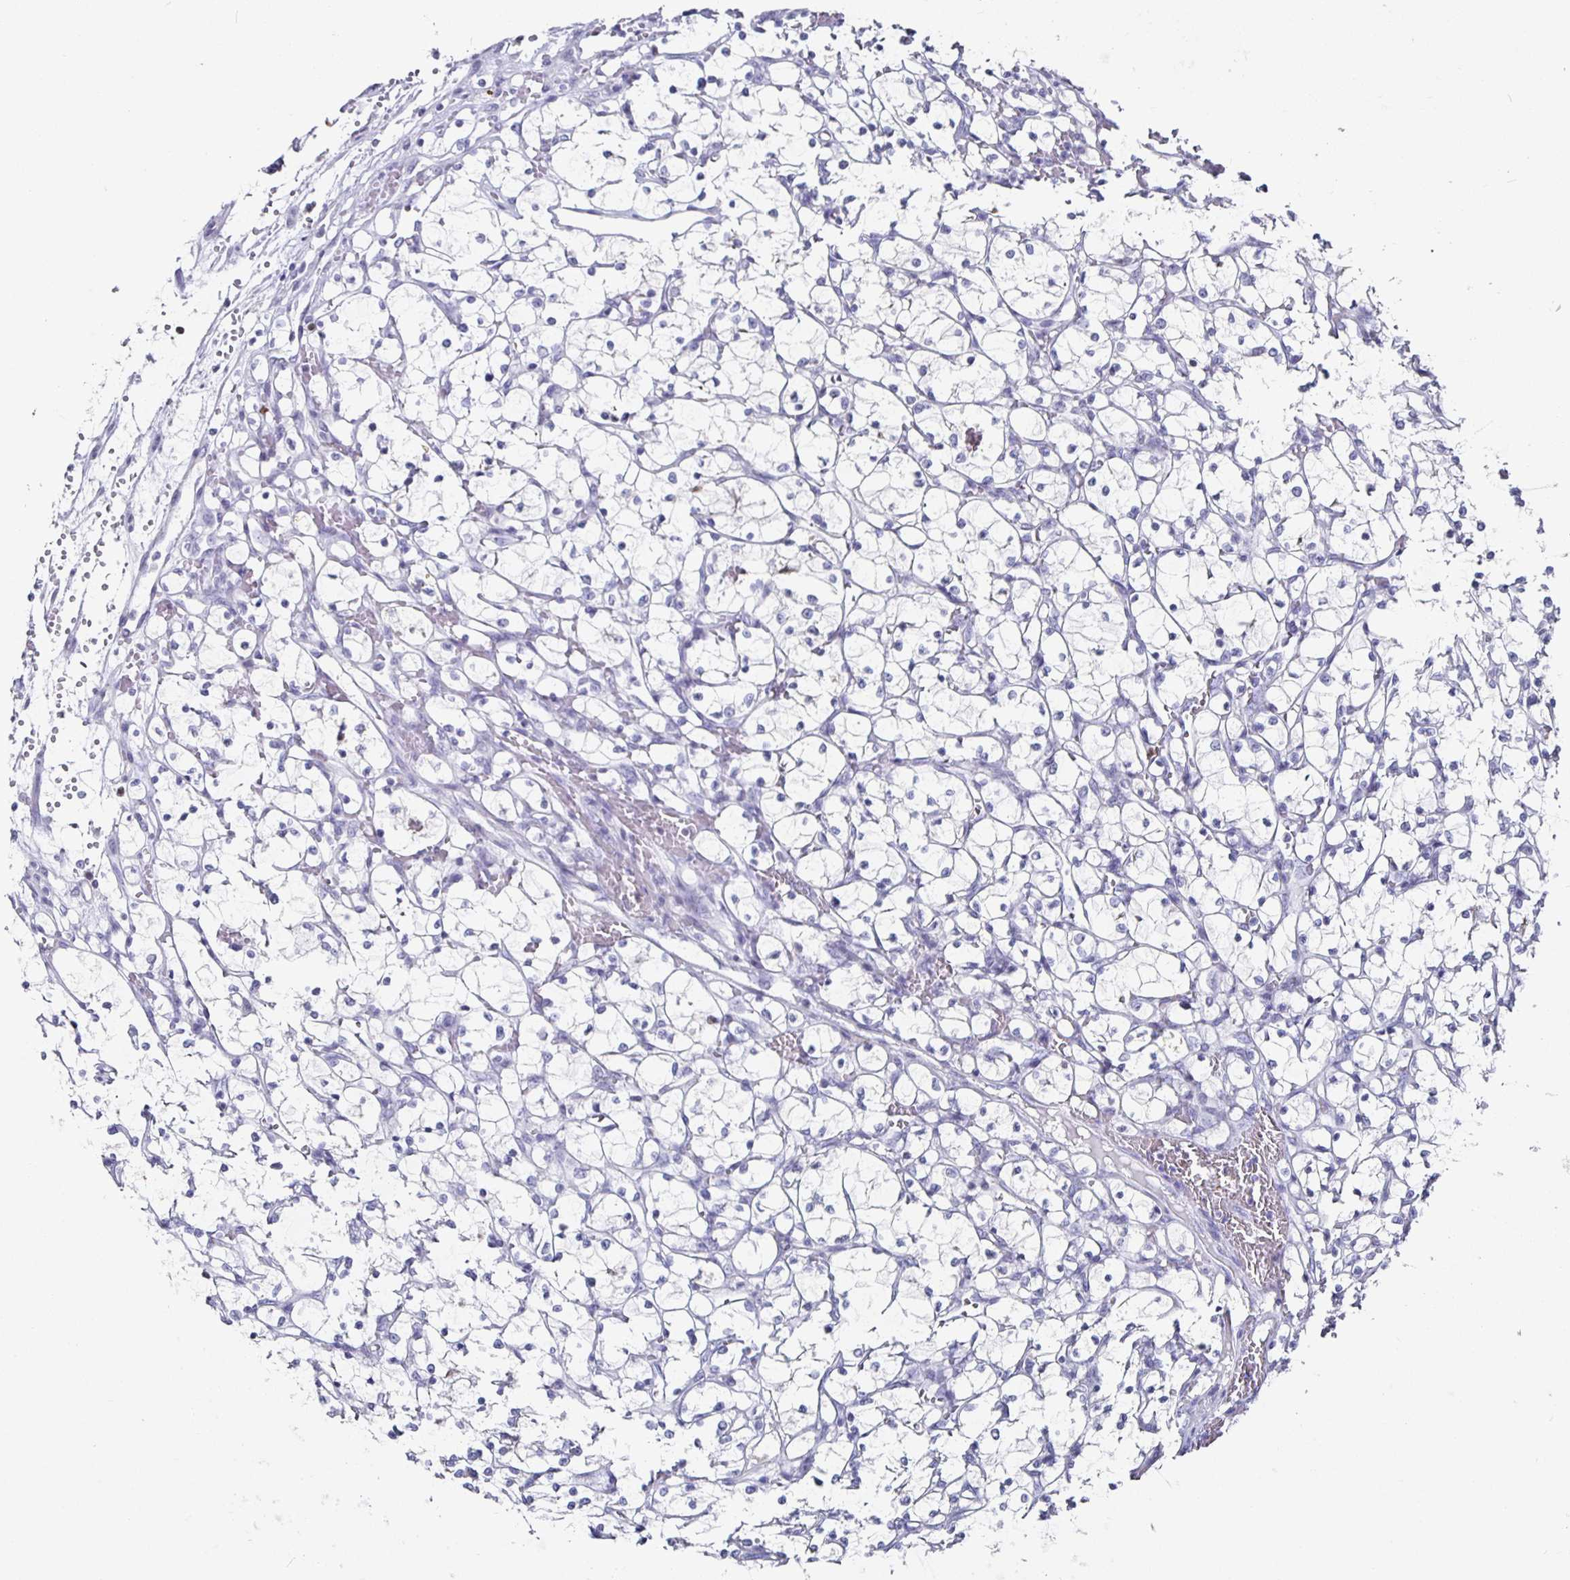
{"staining": {"intensity": "negative", "quantity": "none", "location": "none"}, "tissue": "renal cancer", "cell_type": "Tumor cells", "image_type": "cancer", "snomed": [{"axis": "morphology", "description": "Adenocarcinoma, NOS"}, {"axis": "topography", "description": "Kidney"}], "caption": "A histopathology image of human adenocarcinoma (renal) is negative for staining in tumor cells.", "gene": "RUNX2", "patient": {"sex": "female", "age": 69}}